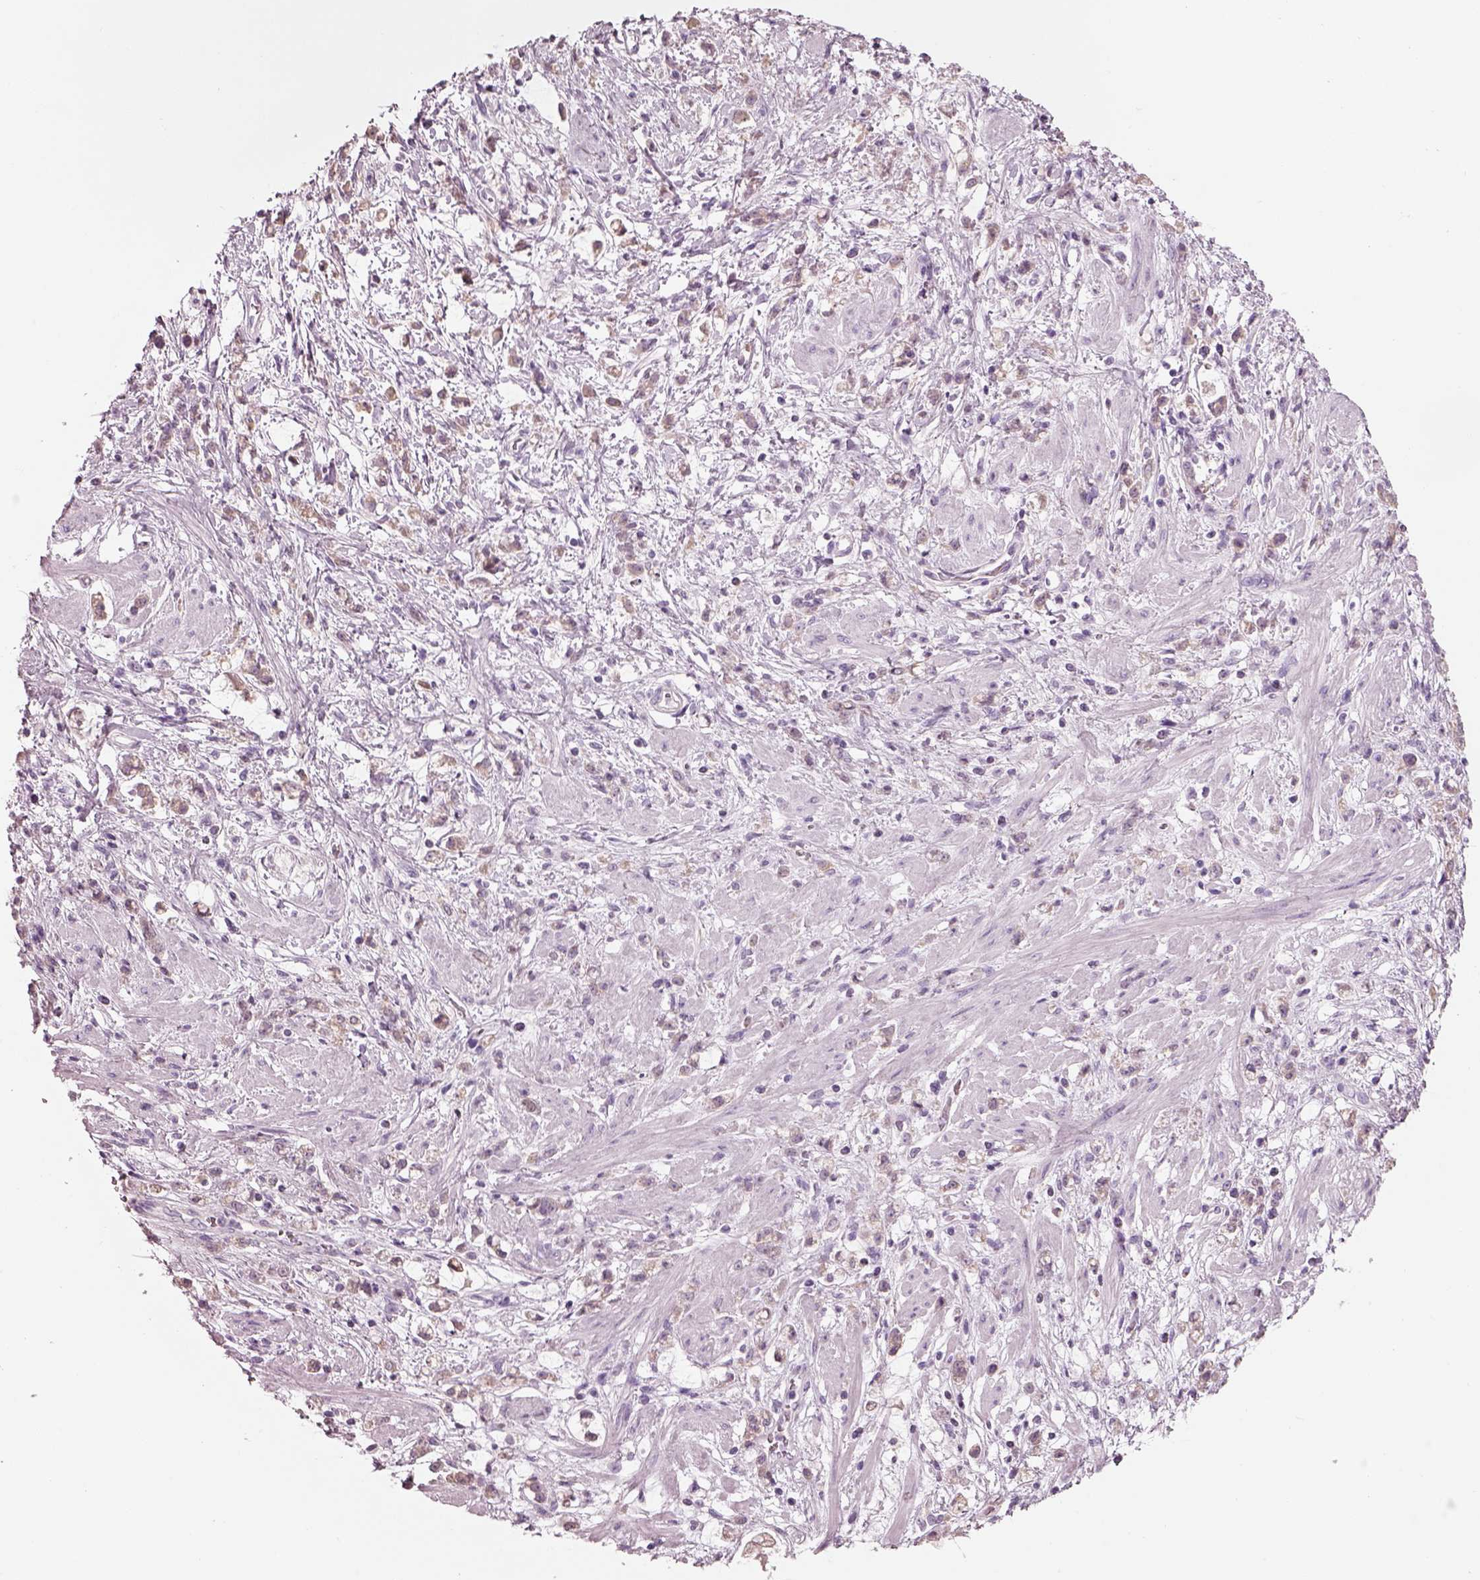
{"staining": {"intensity": "negative", "quantity": "none", "location": "none"}, "tissue": "stomach cancer", "cell_type": "Tumor cells", "image_type": "cancer", "snomed": [{"axis": "morphology", "description": "Adenocarcinoma, NOS"}, {"axis": "topography", "description": "Stomach"}], "caption": "This histopathology image is of stomach cancer stained with IHC to label a protein in brown with the nuclei are counter-stained blue. There is no positivity in tumor cells.", "gene": "SLC27A2", "patient": {"sex": "female", "age": 60}}